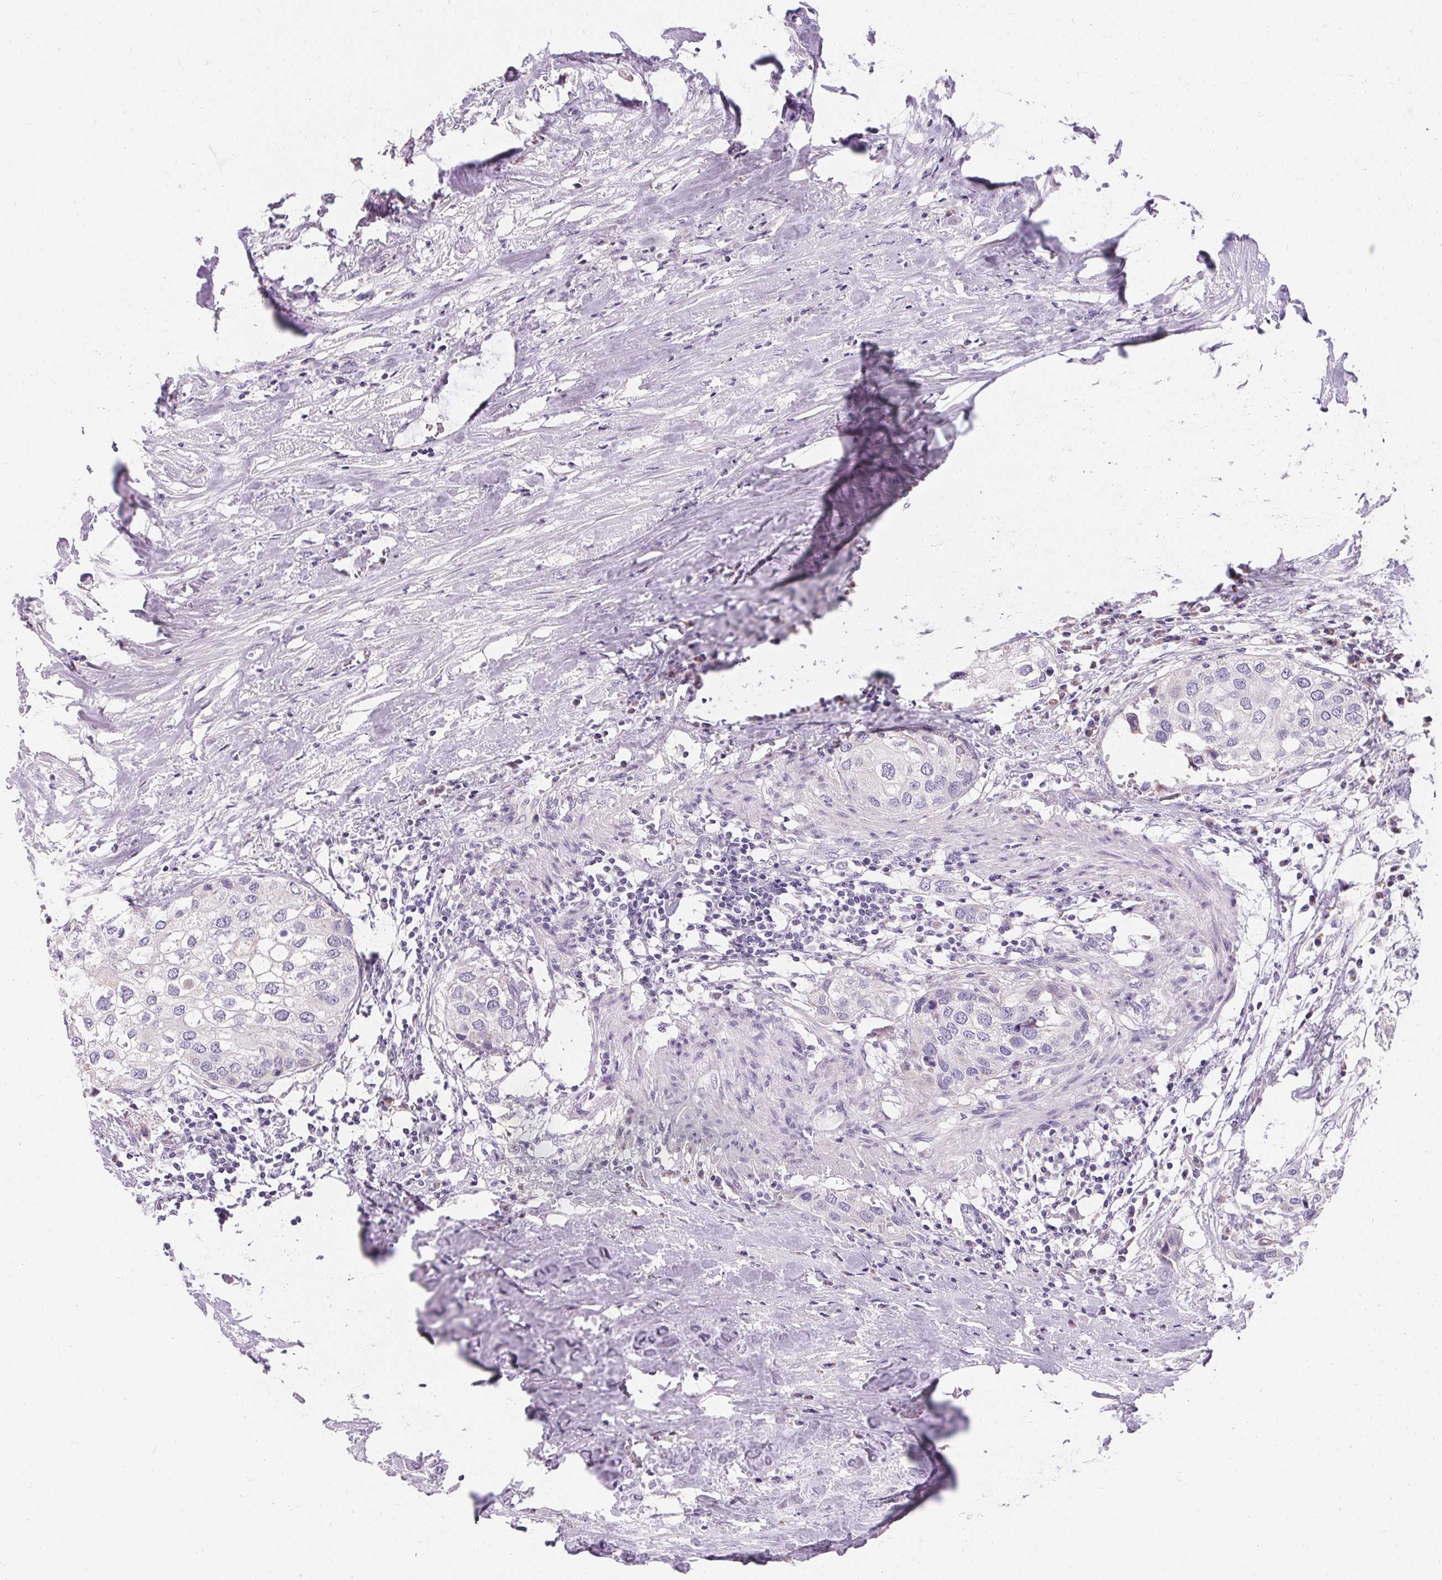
{"staining": {"intensity": "negative", "quantity": "none", "location": "none"}, "tissue": "urothelial cancer", "cell_type": "Tumor cells", "image_type": "cancer", "snomed": [{"axis": "morphology", "description": "Urothelial carcinoma, High grade"}, {"axis": "topography", "description": "Urinary bladder"}], "caption": "Tumor cells are negative for protein expression in human urothelial cancer.", "gene": "ASGR2", "patient": {"sex": "male", "age": 64}}